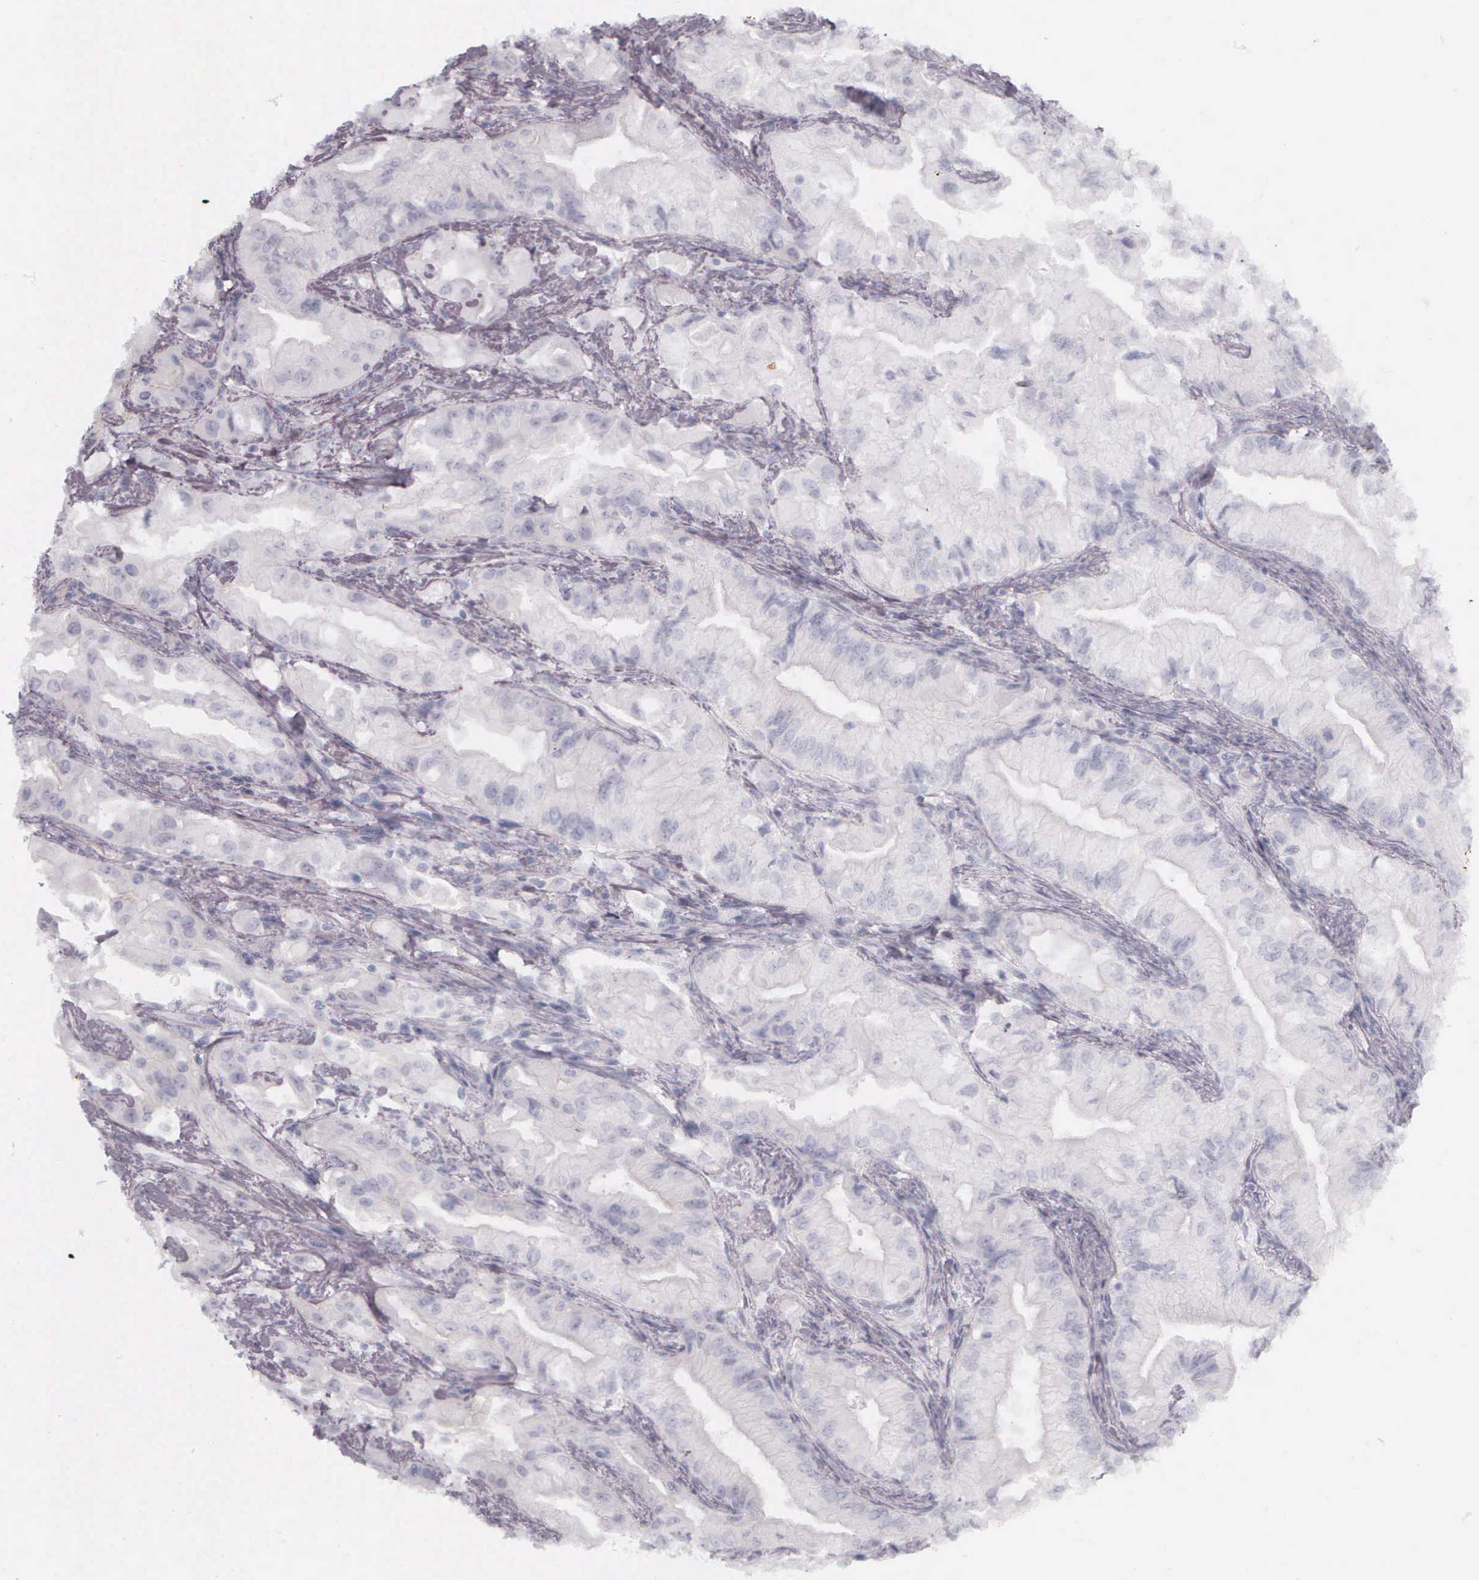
{"staining": {"intensity": "negative", "quantity": "none", "location": "none"}, "tissue": "pancreatic cancer", "cell_type": "Tumor cells", "image_type": "cancer", "snomed": [{"axis": "morphology", "description": "Adenocarcinoma, NOS"}, {"axis": "topography", "description": "Pancreas"}], "caption": "Tumor cells show no significant protein staining in pancreatic adenocarcinoma.", "gene": "KRT14", "patient": {"sex": "male", "age": 79}}